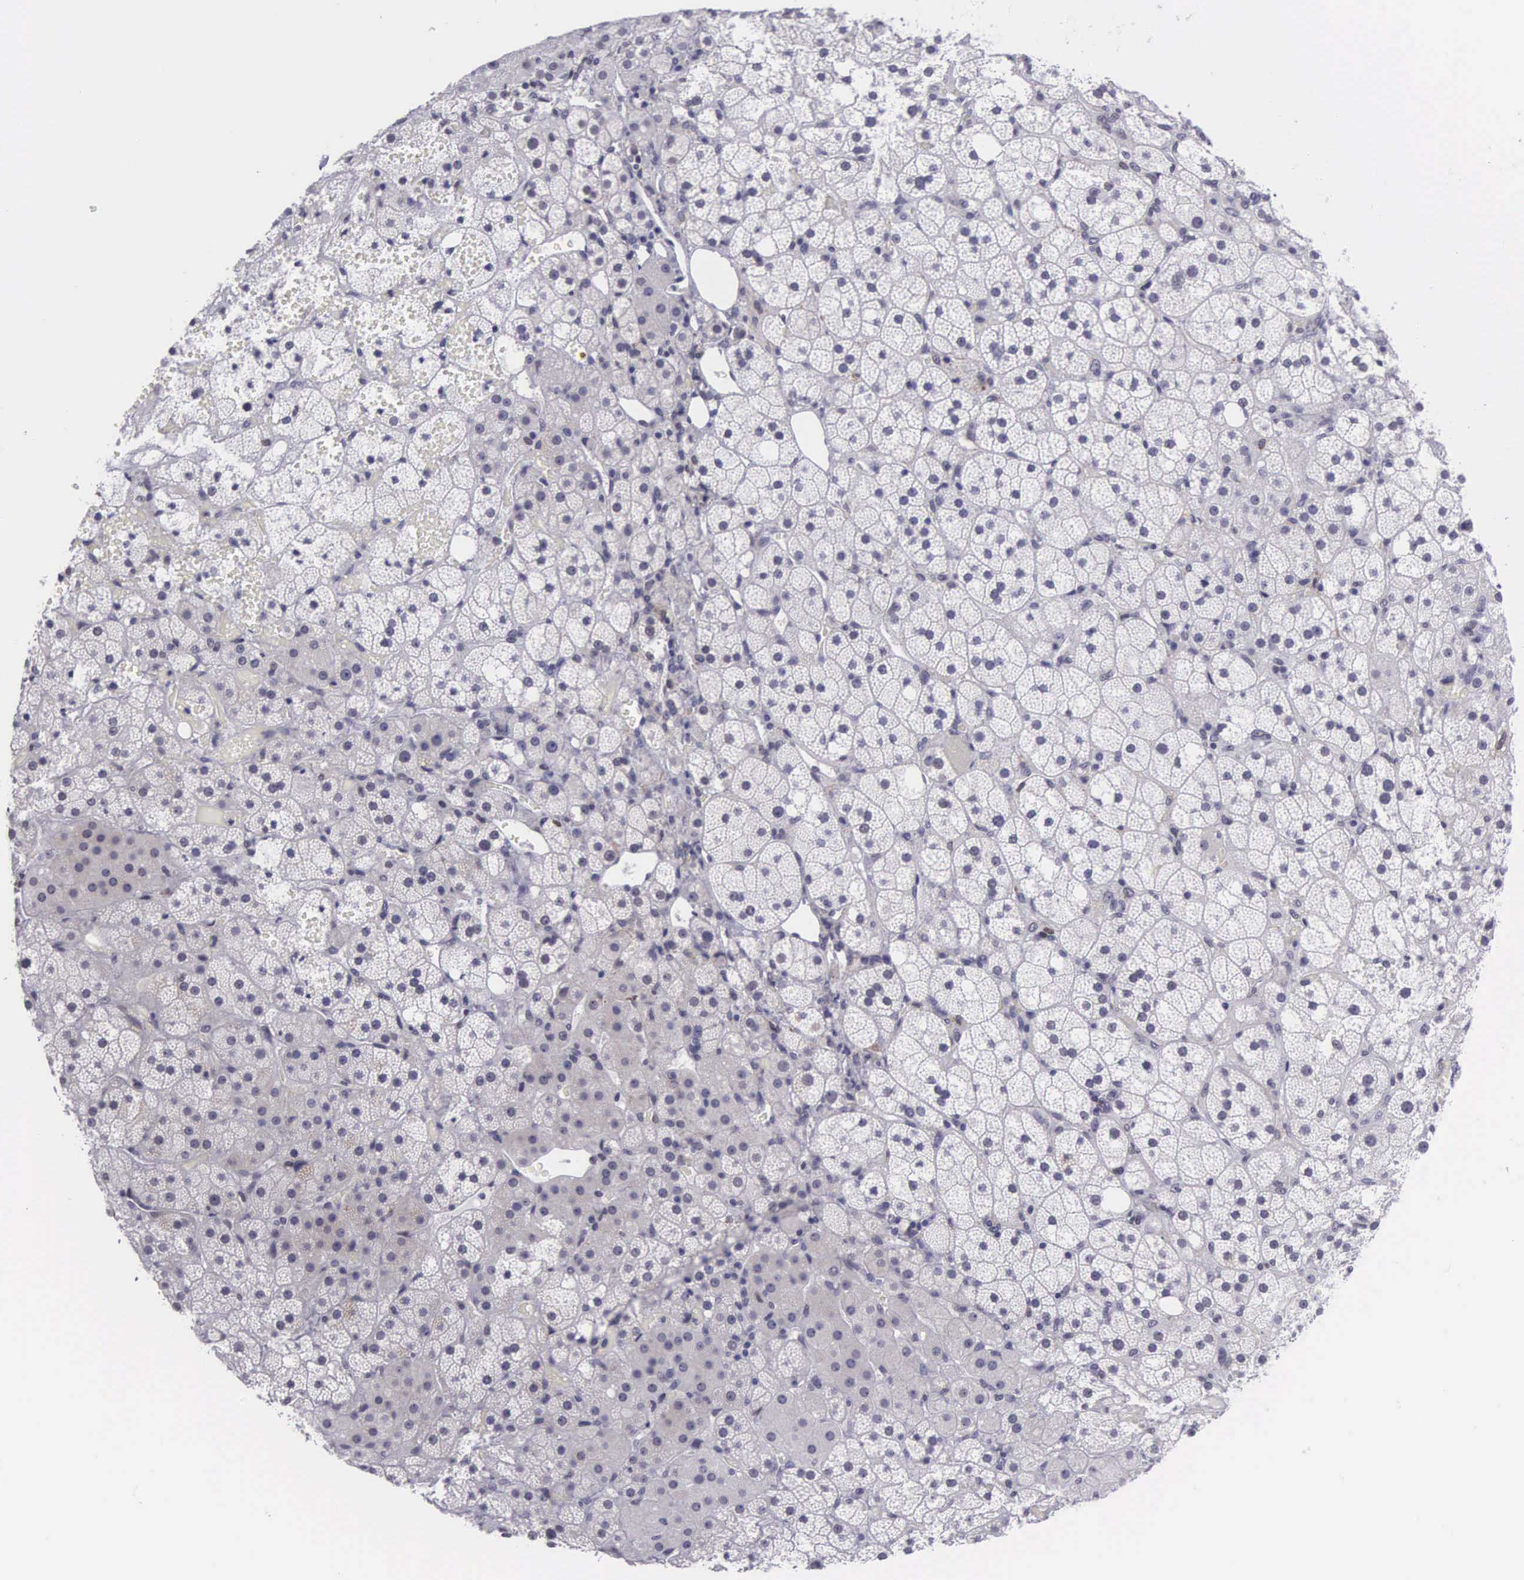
{"staining": {"intensity": "negative", "quantity": "none", "location": "none"}, "tissue": "adrenal gland", "cell_type": "Glandular cells", "image_type": "normal", "snomed": [{"axis": "morphology", "description": "Normal tissue, NOS"}, {"axis": "topography", "description": "Adrenal gland"}], "caption": "The immunohistochemistry histopathology image has no significant expression in glandular cells of adrenal gland. (Brightfield microscopy of DAB (3,3'-diaminobenzidine) immunohistochemistry at high magnification).", "gene": "ETV6", "patient": {"sex": "male", "age": 53}}